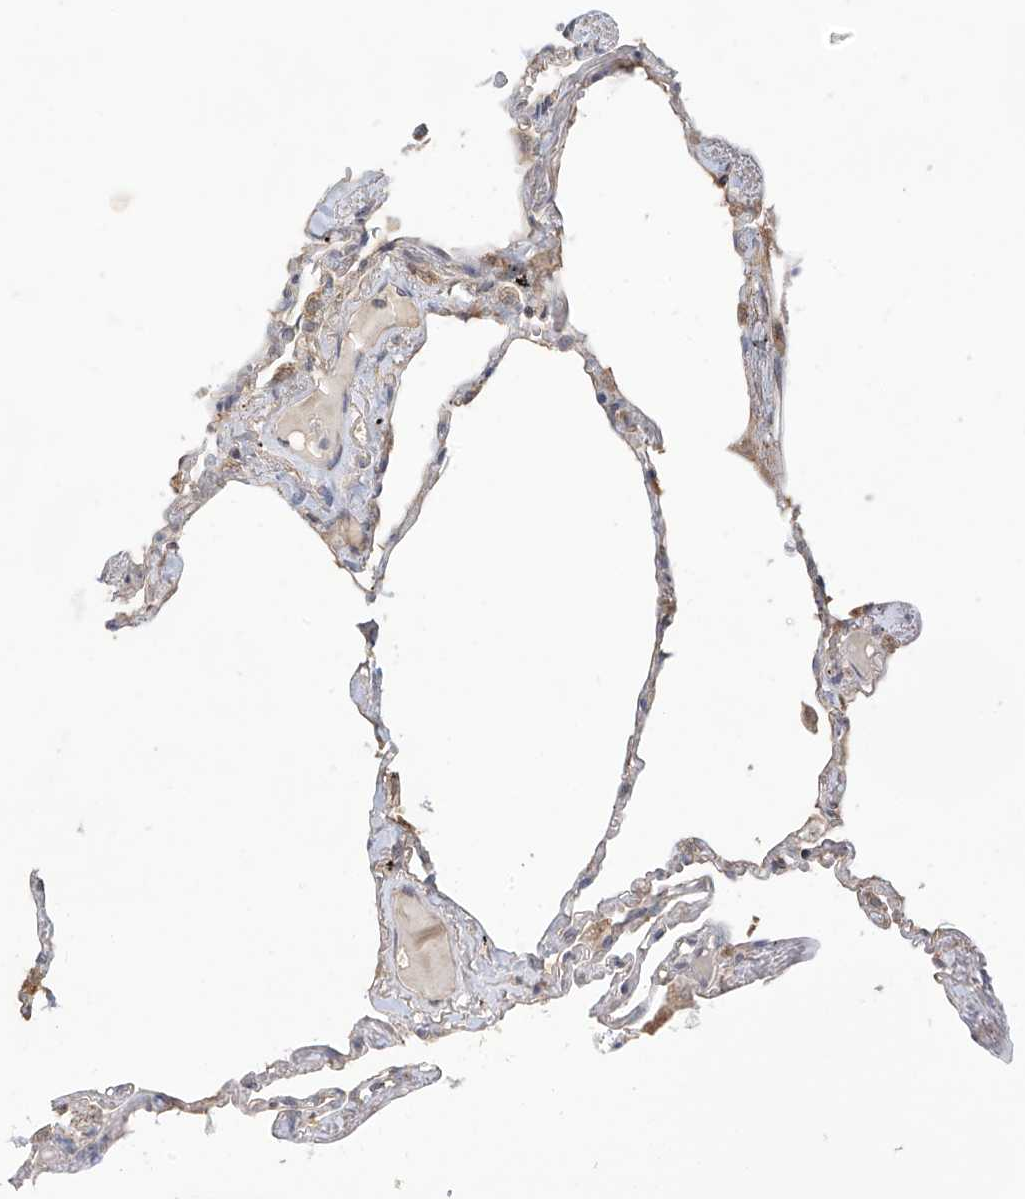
{"staining": {"intensity": "moderate", "quantity": "25%-75%", "location": "cytoplasmic/membranous"}, "tissue": "lung", "cell_type": "Alveolar cells", "image_type": "normal", "snomed": [{"axis": "morphology", "description": "Normal tissue, NOS"}, {"axis": "topography", "description": "Lung"}], "caption": "An immunohistochemistry histopathology image of normal tissue is shown. Protein staining in brown highlights moderate cytoplasmic/membranous positivity in lung within alveolar cells. (Stains: DAB in brown, nuclei in blue, Microscopy: brightfield microscopy at high magnification).", "gene": "KIAA1522", "patient": {"sex": "female", "age": 67}}